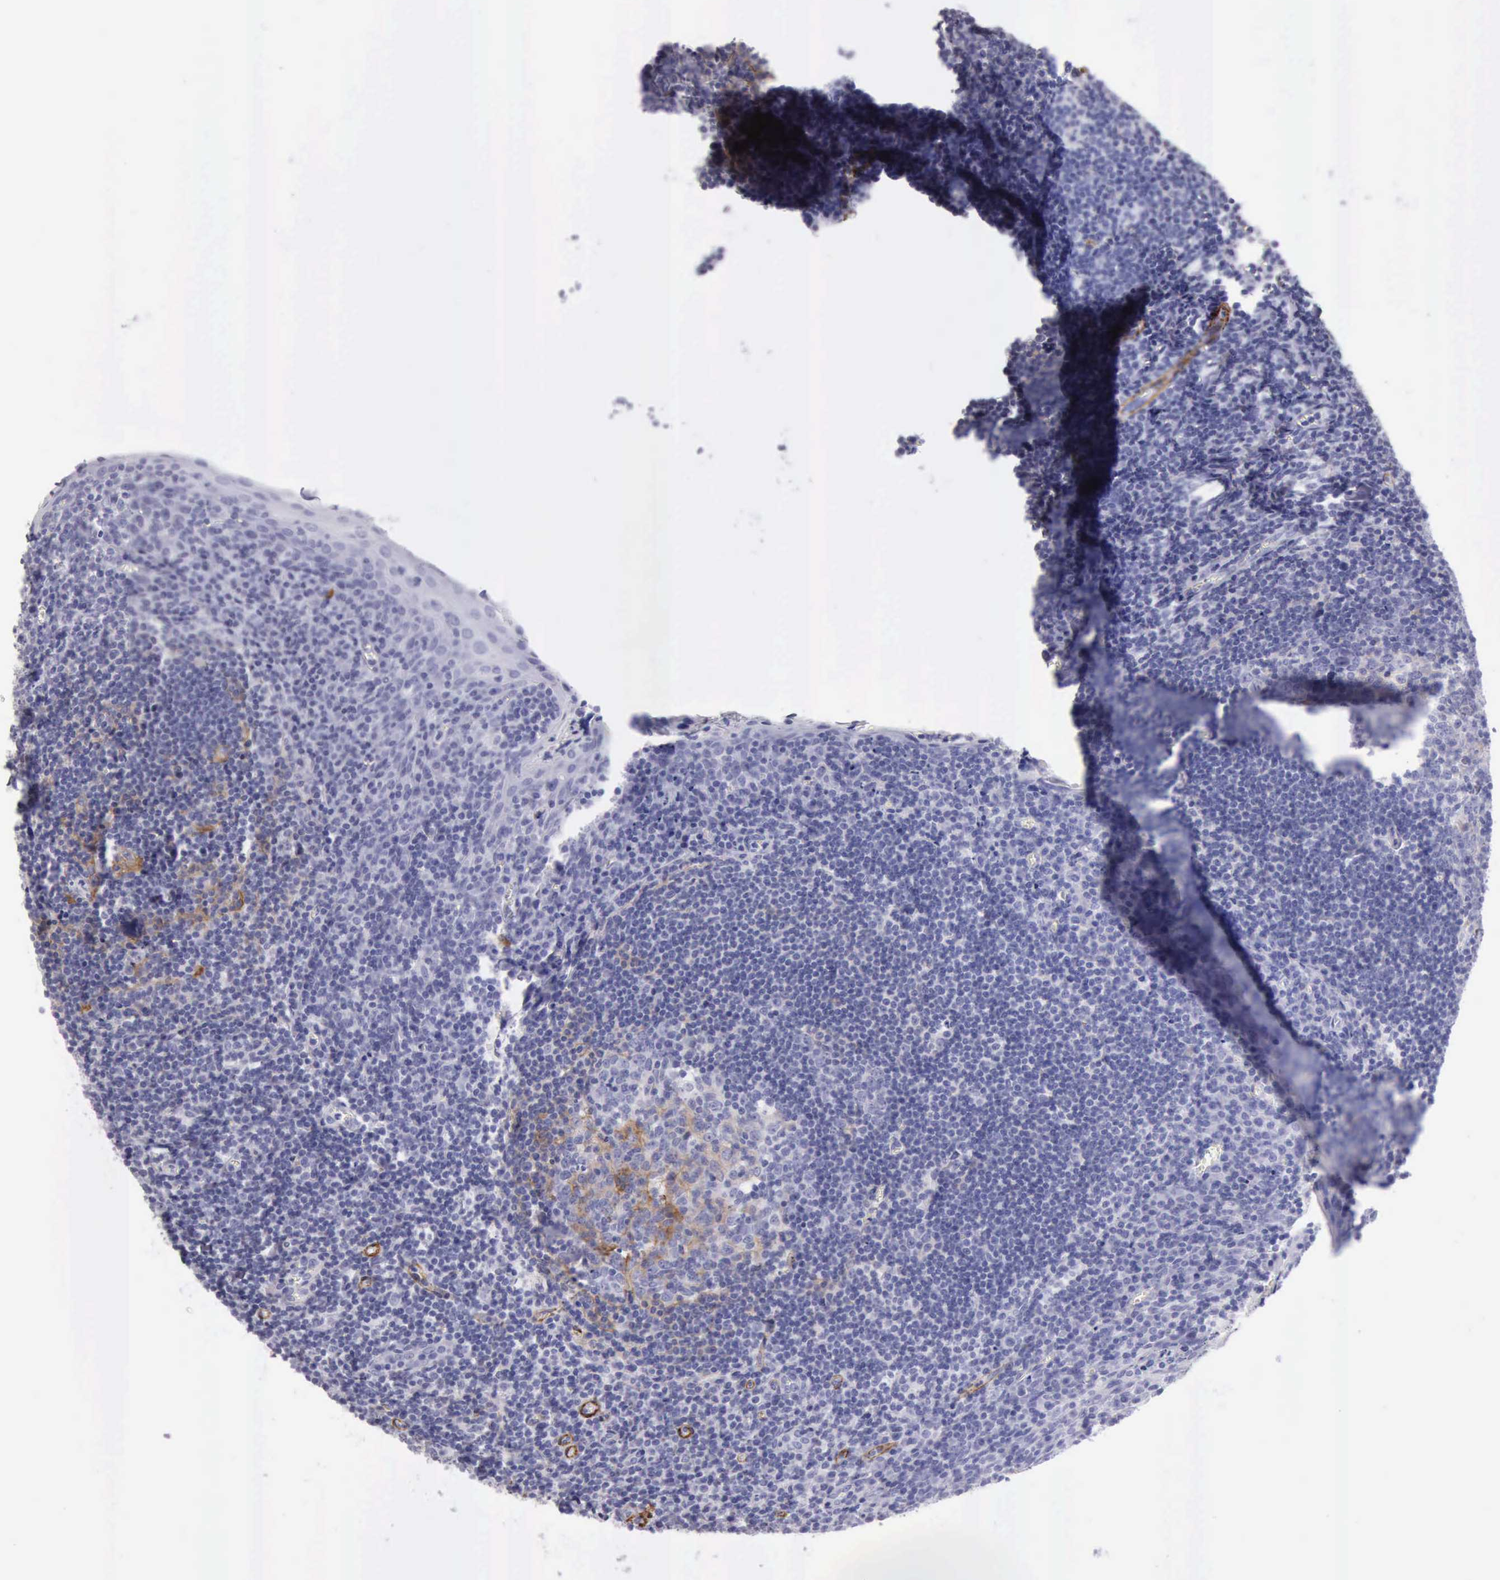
{"staining": {"intensity": "negative", "quantity": "none", "location": "none"}, "tissue": "tonsil", "cell_type": "Germinal center cells", "image_type": "normal", "snomed": [{"axis": "morphology", "description": "Normal tissue, NOS"}, {"axis": "topography", "description": "Tonsil"}], "caption": "A high-resolution histopathology image shows immunohistochemistry staining of unremarkable tonsil, which demonstrates no significant positivity in germinal center cells. (Stains: DAB immunohistochemistry with hematoxylin counter stain, Microscopy: brightfield microscopy at high magnification).", "gene": "AOC3", "patient": {"sex": "male", "age": 20}}